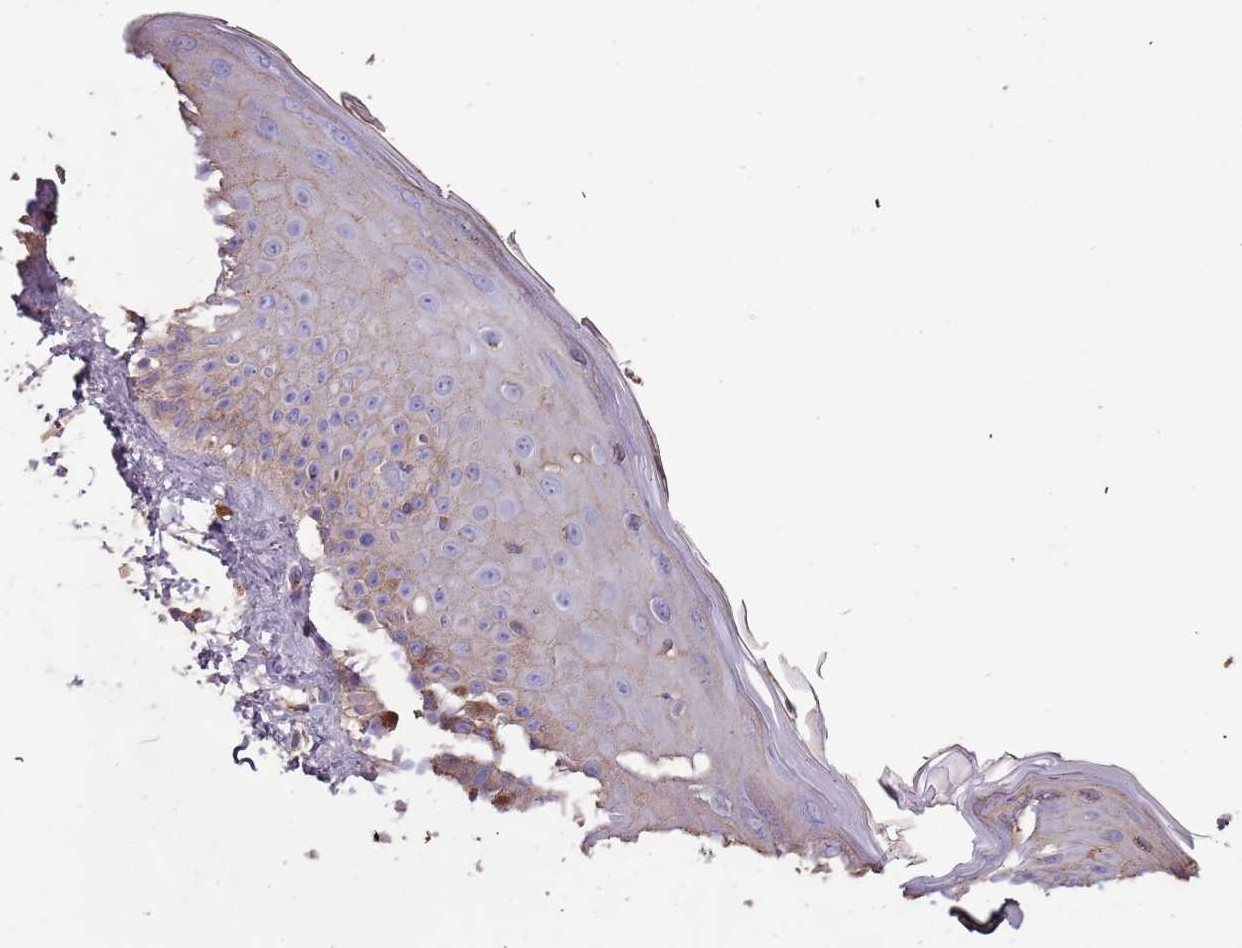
{"staining": {"intensity": "weak", "quantity": ">75%", "location": "cytoplasmic/membranous"}, "tissue": "skin", "cell_type": "Fibroblasts", "image_type": "normal", "snomed": [{"axis": "morphology", "description": "Normal tissue, NOS"}, {"axis": "topography", "description": "Skin"}], "caption": "Normal skin demonstrates weak cytoplasmic/membranous positivity in approximately >75% of fibroblasts.", "gene": "FECH", "patient": {"sex": "male", "age": 52}}